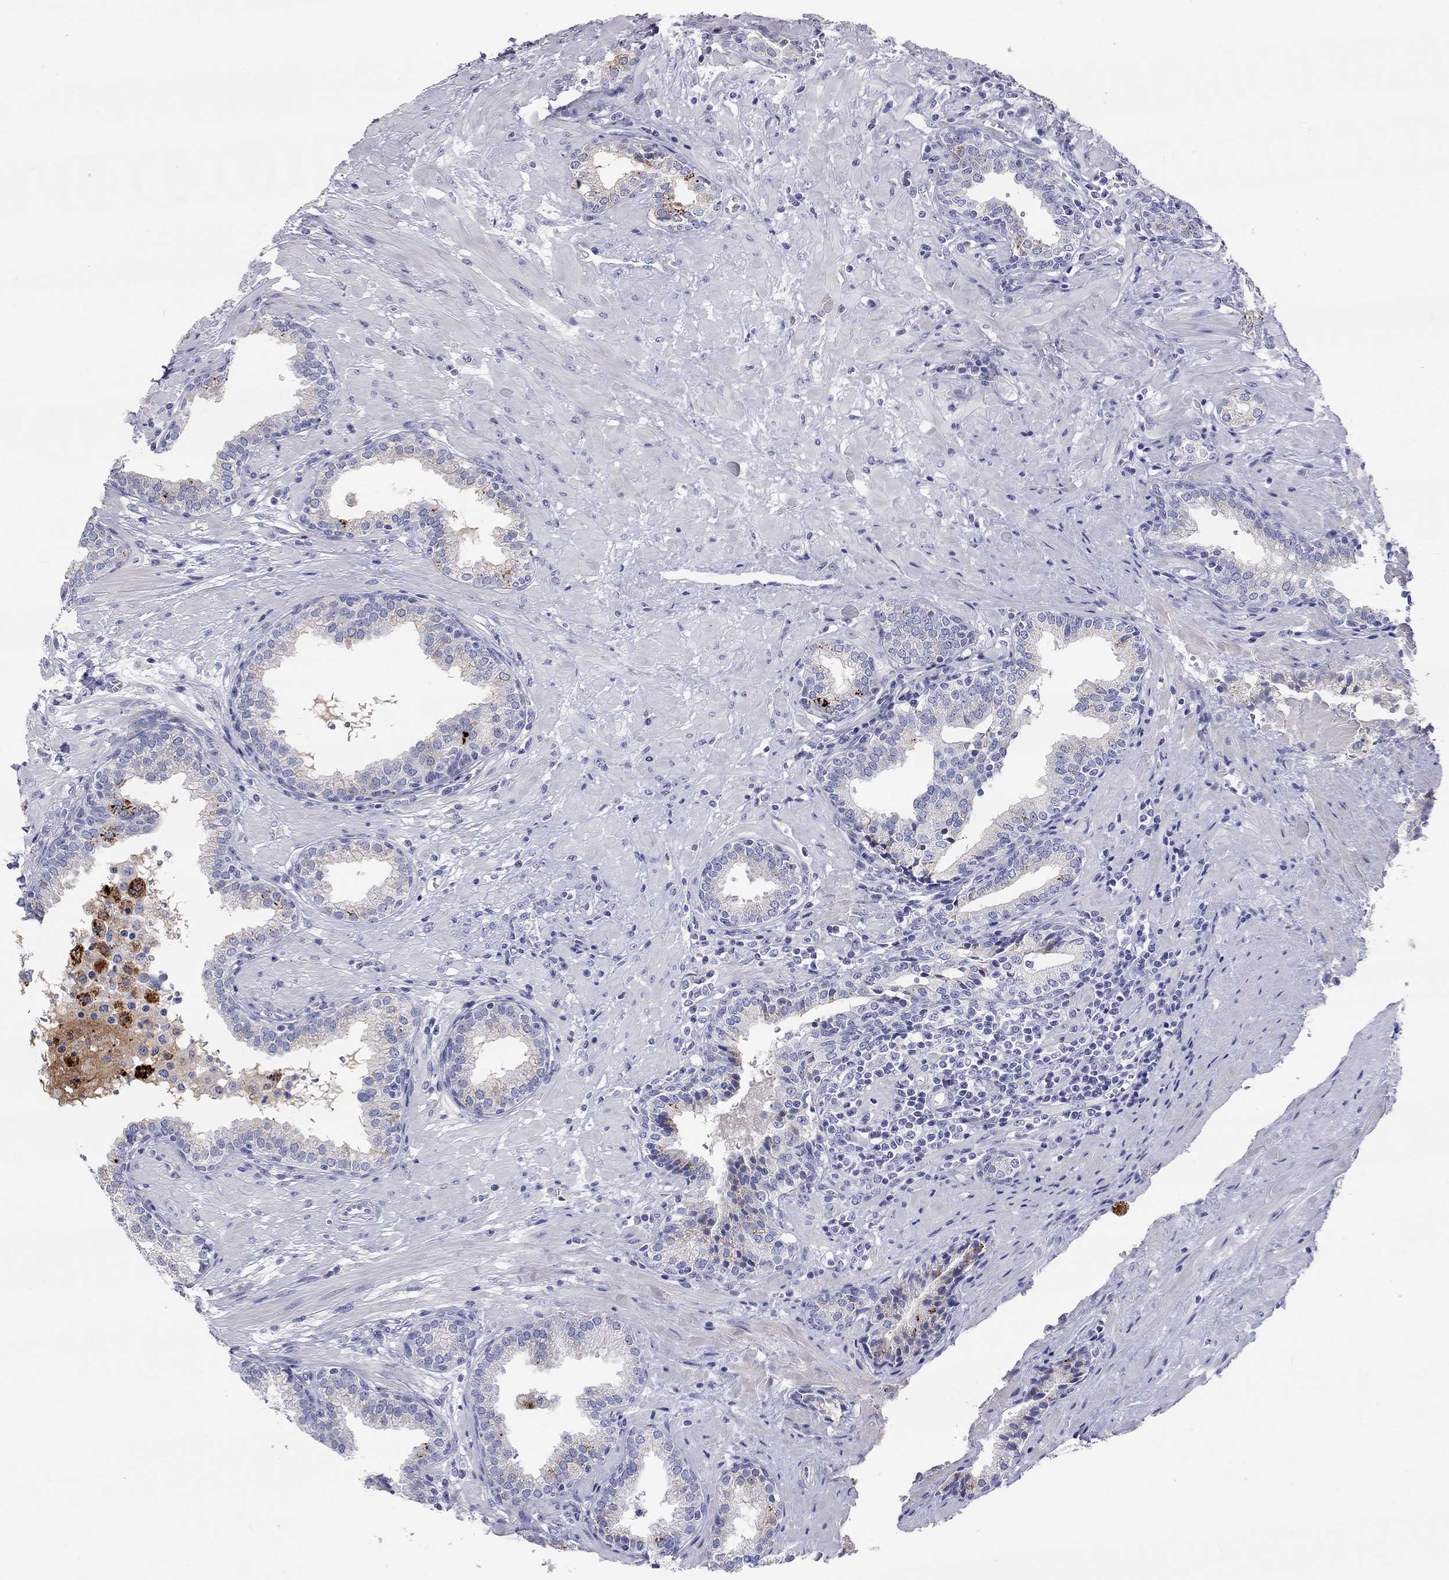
{"staining": {"intensity": "negative", "quantity": "none", "location": "none"}, "tissue": "prostate", "cell_type": "Glandular cells", "image_type": "normal", "snomed": [{"axis": "morphology", "description": "Normal tissue, NOS"}, {"axis": "topography", "description": "Prostate"}], "caption": "IHC photomicrograph of benign human prostate stained for a protein (brown), which demonstrates no positivity in glandular cells.", "gene": "ST7L", "patient": {"sex": "male", "age": 64}}